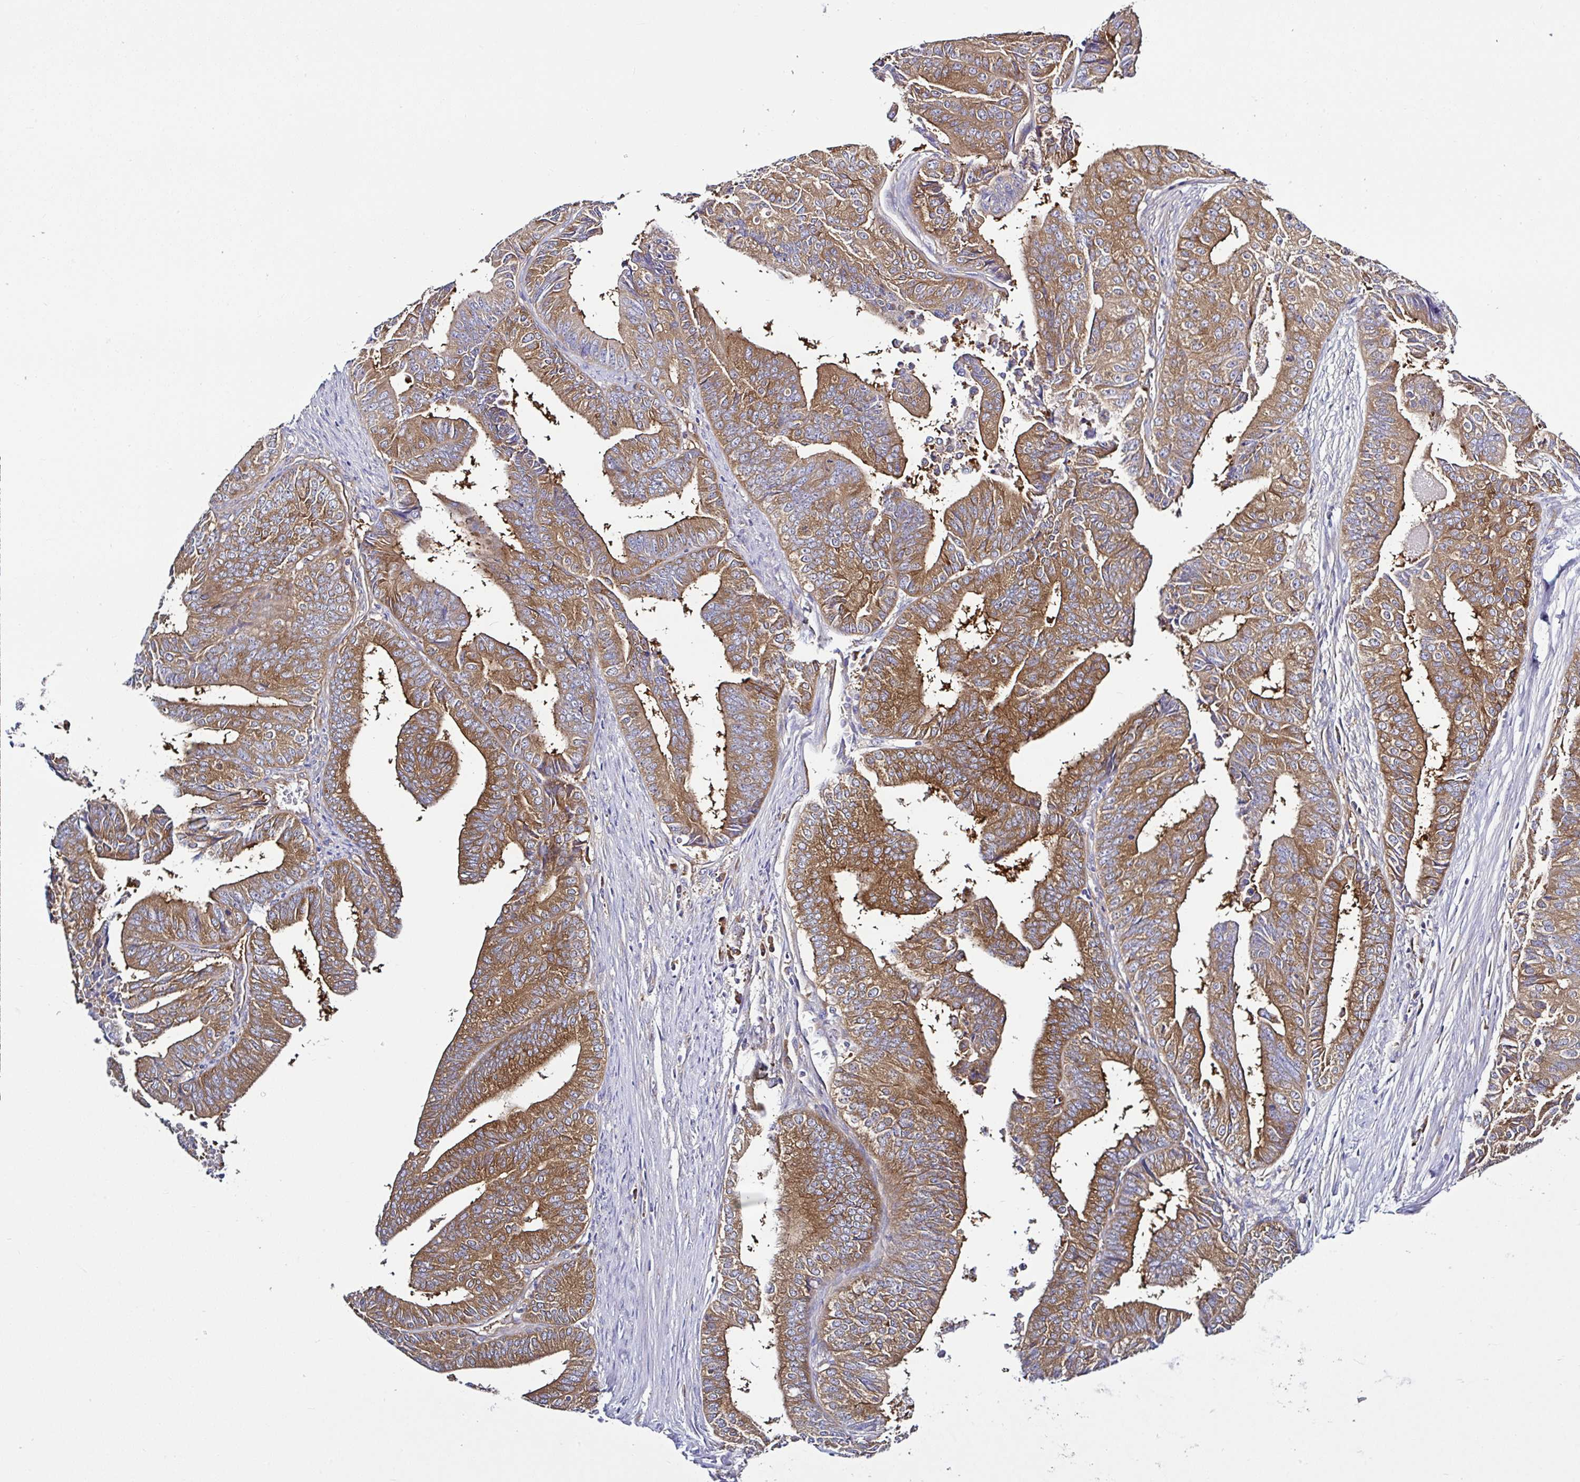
{"staining": {"intensity": "moderate", "quantity": ">75%", "location": "cytoplasmic/membranous"}, "tissue": "endometrial cancer", "cell_type": "Tumor cells", "image_type": "cancer", "snomed": [{"axis": "morphology", "description": "Adenocarcinoma, NOS"}, {"axis": "topography", "description": "Endometrium"}], "caption": "Human endometrial cancer stained for a protein (brown) displays moderate cytoplasmic/membranous positive staining in approximately >75% of tumor cells.", "gene": "LARS1", "patient": {"sex": "female", "age": 65}}